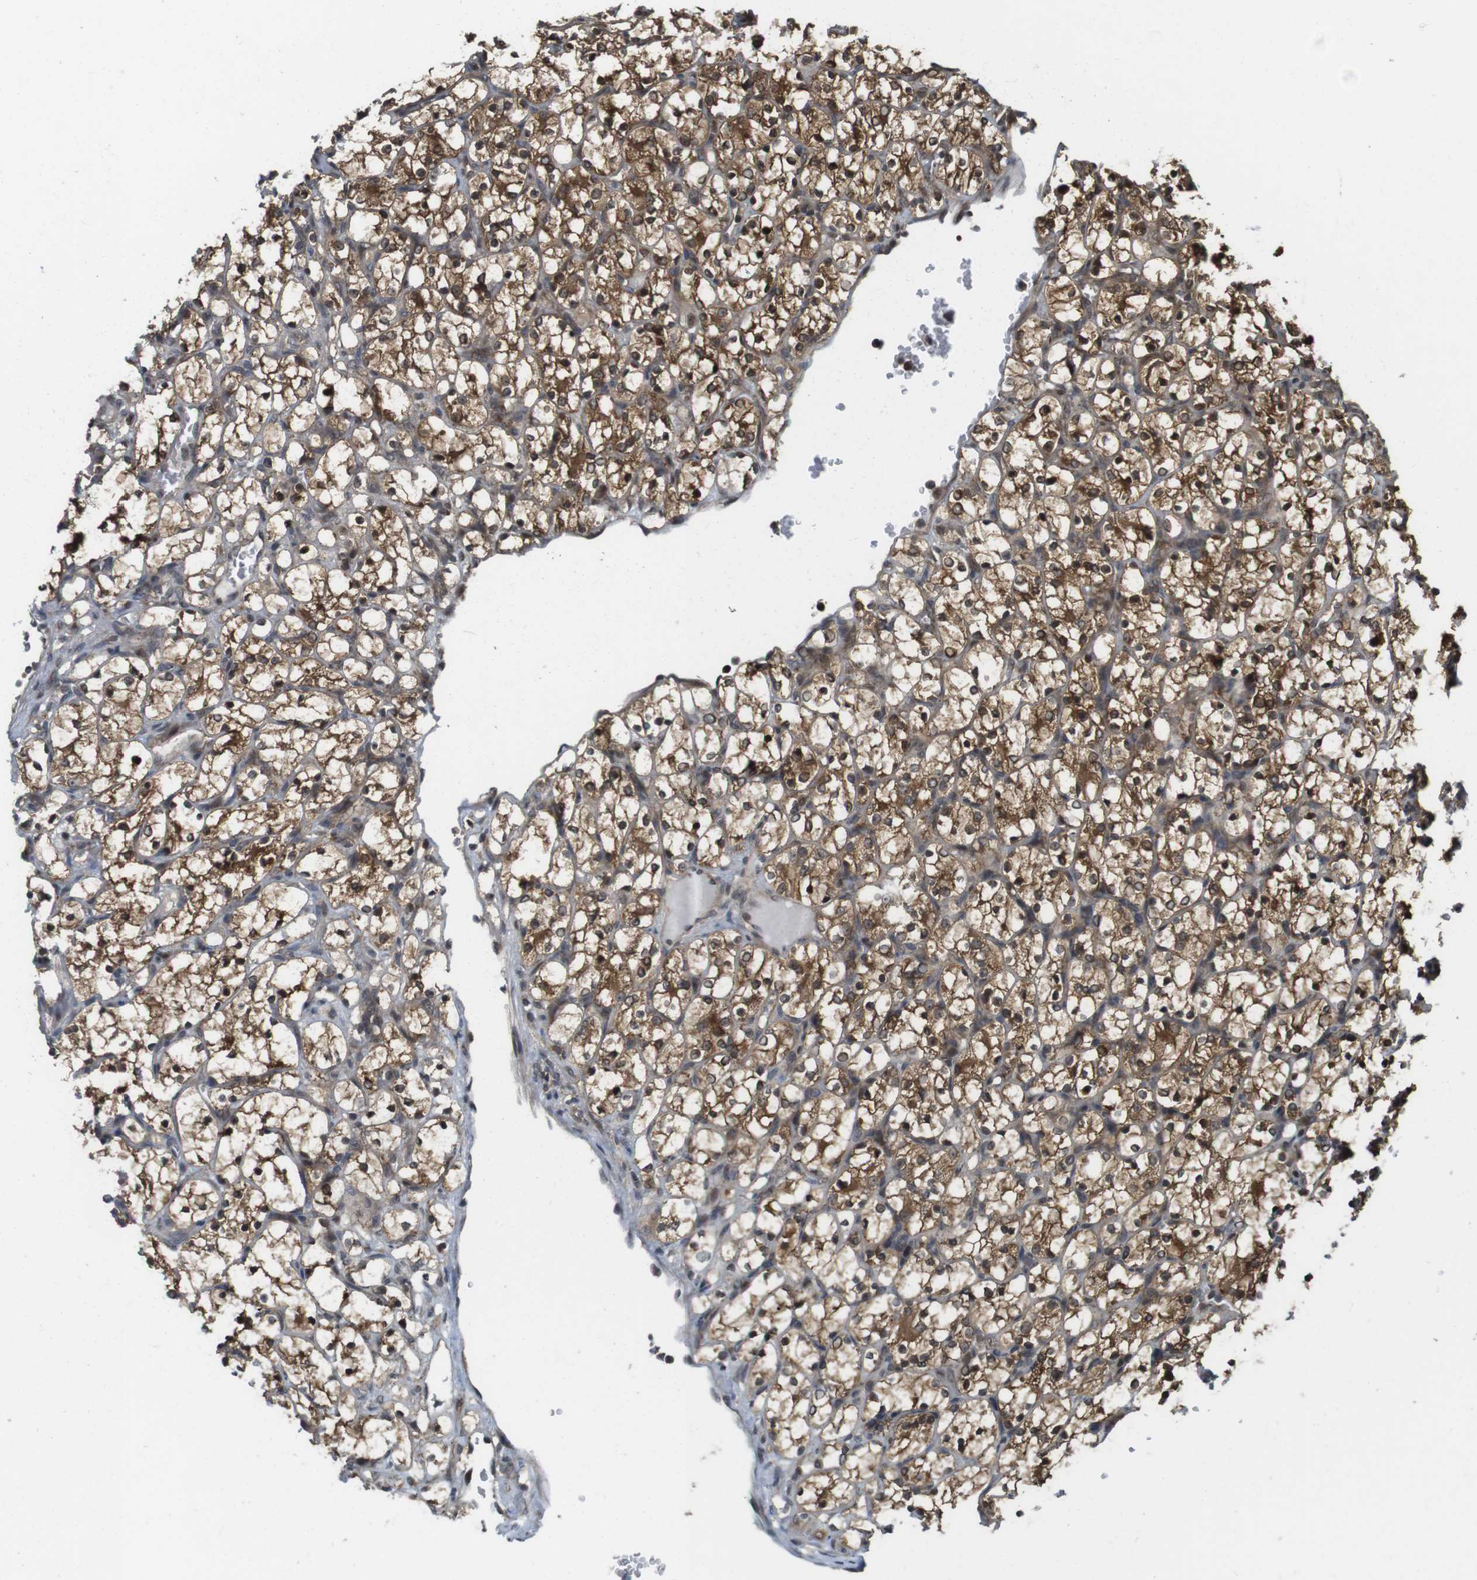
{"staining": {"intensity": "strong", "quantity": ">75%", "location": "cytoplasmic/membranous,nuclear"}, "tissue": "renal cancer", "cell_type": "Tumor cells", "image_type": "cancer", "snomed": [{"axis": "morphology", "description": "Adenocarcinoma, NOS"}, {"axis": "topography", "description": "Kidney"}], "caption": "Immunohistochemical staining of human renal cancer (adenocarcinoma) demonstrates high levels of strong cytoplasmic/membranous and nuclear protein positivity in approximately >75% of tumor cells. (DAB (3,3'-diaminobenzidine) = brown stain, brightfield microscopy at high magnification).", "gene": "CC2D1A", "patient": {"sex": "female", "age": 69}}